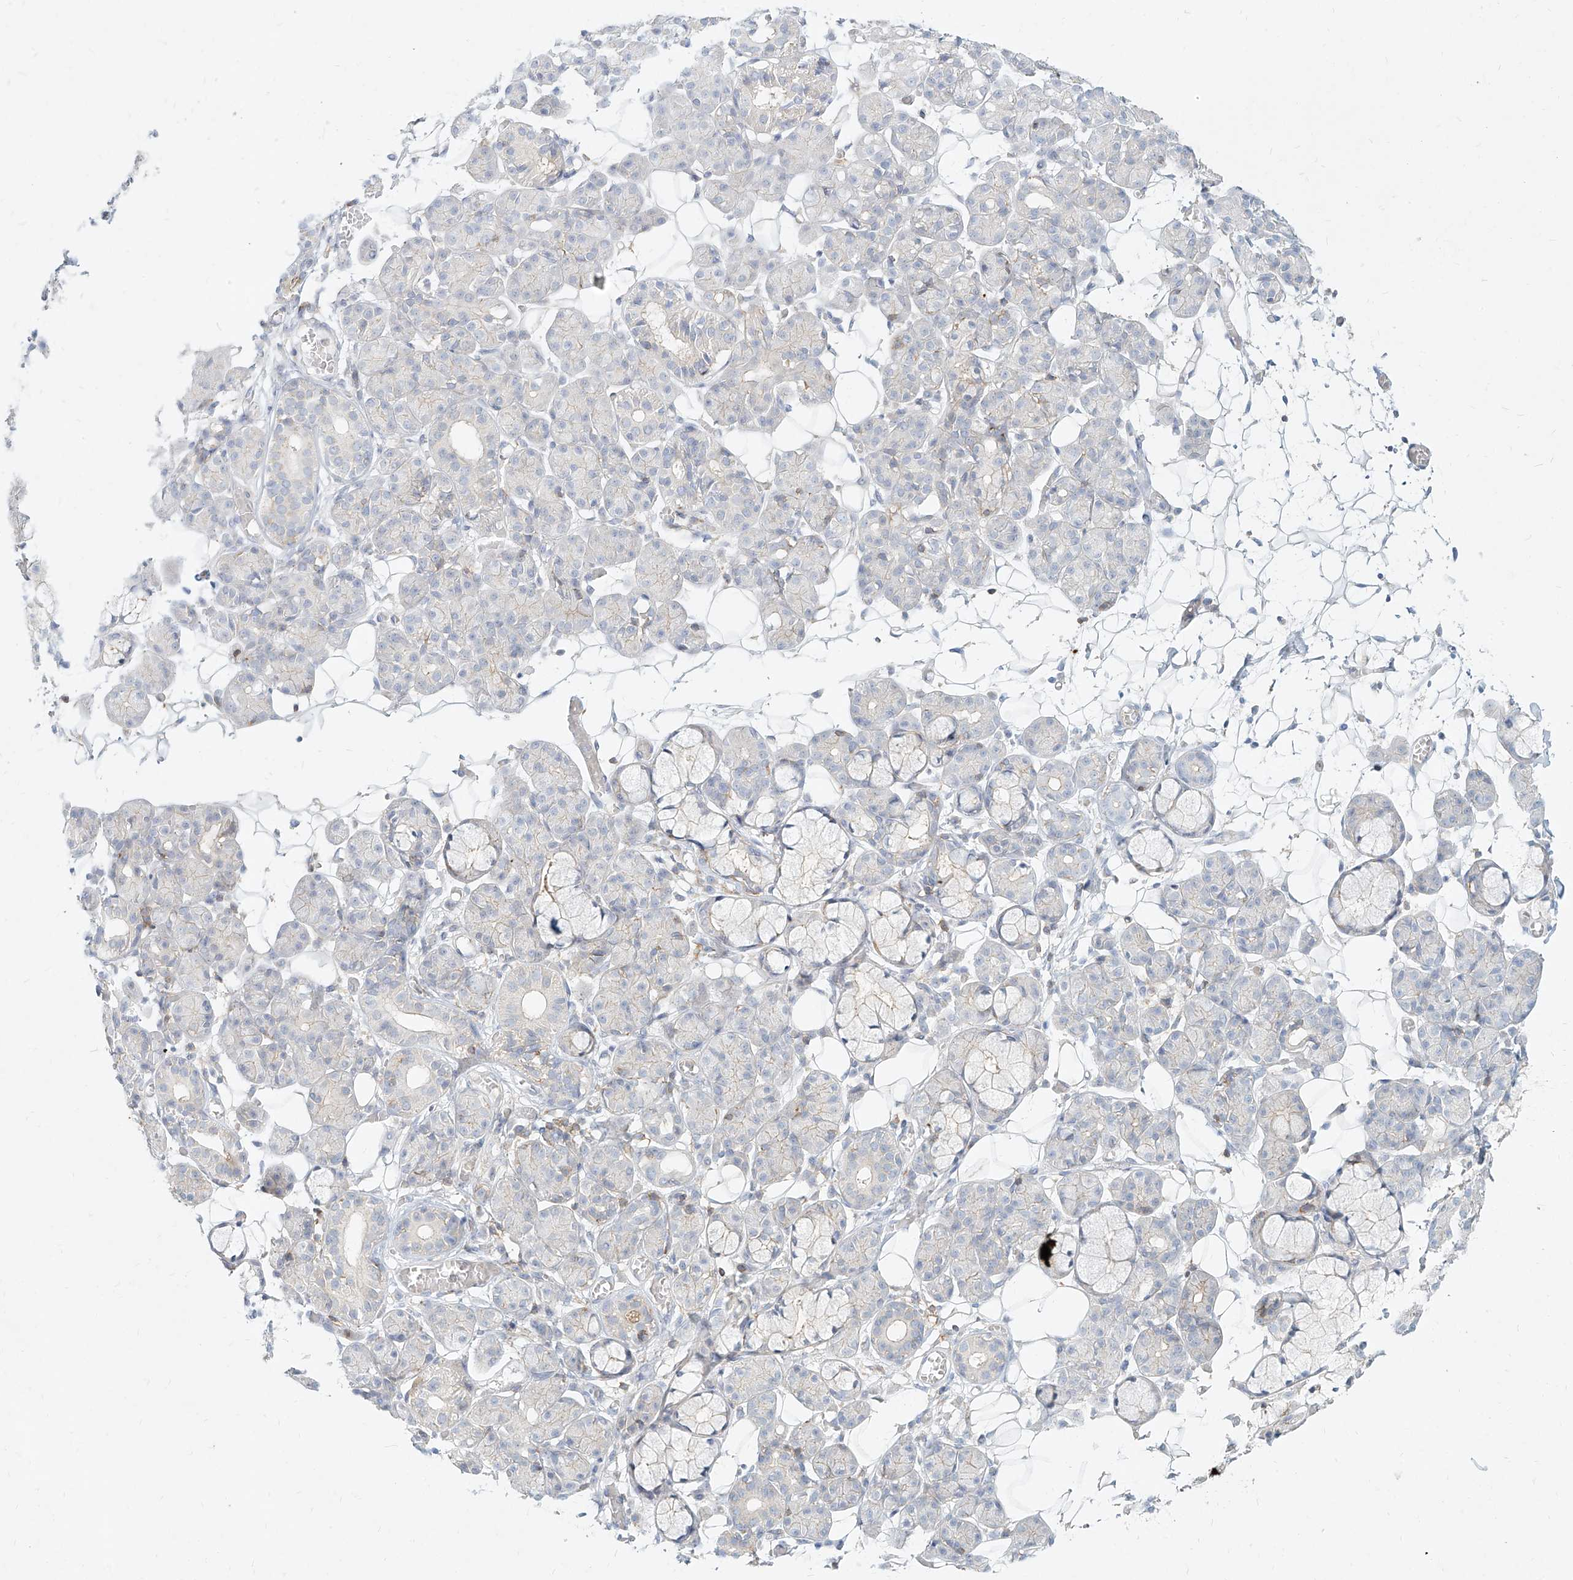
{"staining": {"intensity": "negative", "quantity": "none", "location": "none"}, "tissue": "salivary gland", "cell_type": "Glandular cells", "image_type": "normal", "snomed": [{"axis": "morphology", "description": "Normal tissue, NOS"}, {"axis": "topography", "description": "Salivary gland"}], "caption": "A high-resolution photomicrograph shows immunohistochemistry staining of normal salivary gland, which displays no significant staining in glandular cells. (DAB IHC with hematoxylin counter stain).", "gene": "SLC2A12", "patient": {"sex": "male", "age": 63}}